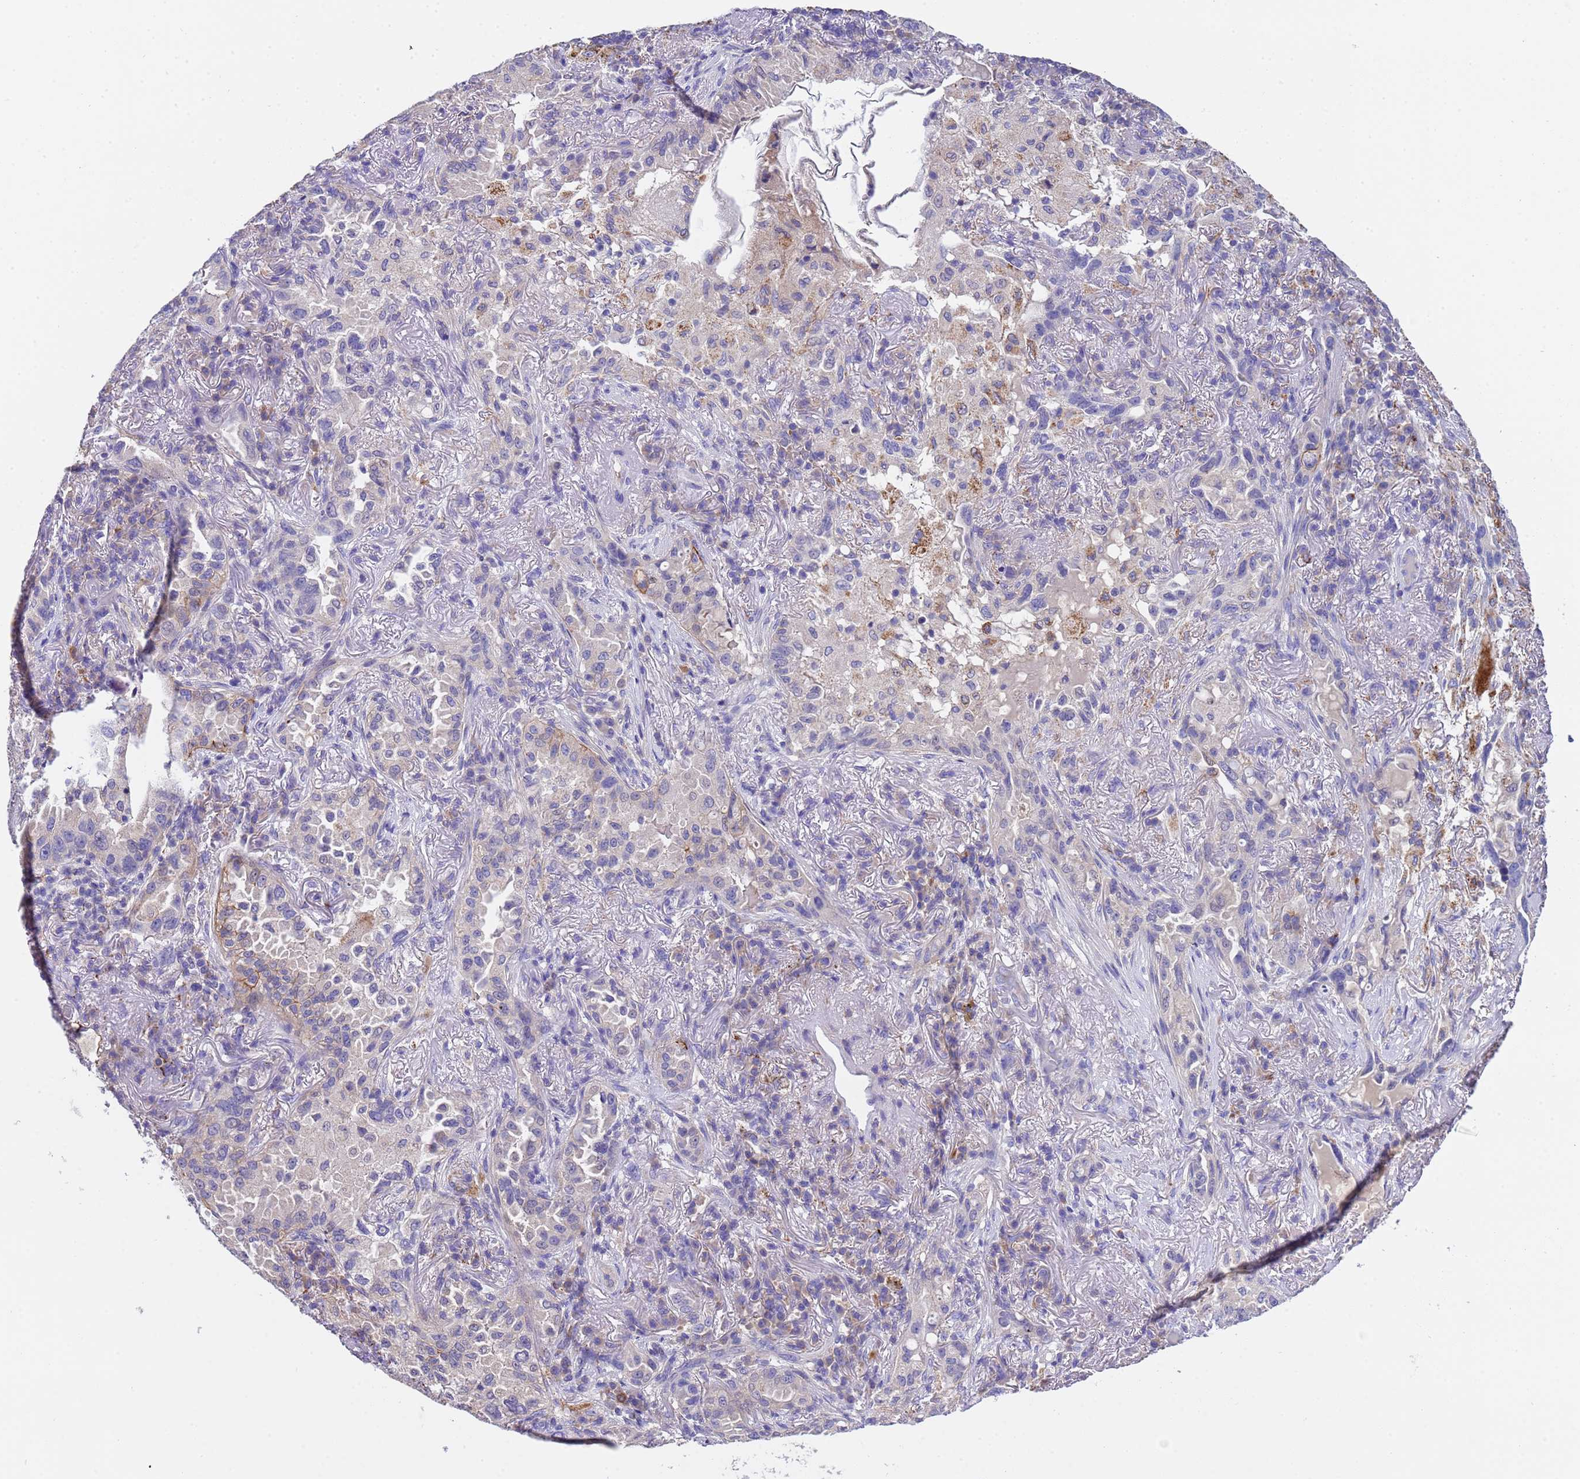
{"staining": {"intensity": "negative", "quantity": "none", "location": "none"}, "tissue": "lung cancer", "cell_type": "Tumor cells", "image_type": "cancer", "snomed": [{"axis": "morphology", "description": "Adenocarcinoma, NOS"}, {"axis": "topography", "description": "Lung"}], "caption": "DAB (3,3'-diaminobenzidine) immunohistochemical staining of human lung cancer demonstrates no significant expression in tumor cells.", "gene": "SLC24A3", "patient": {"sex": "female", "age": 69}}